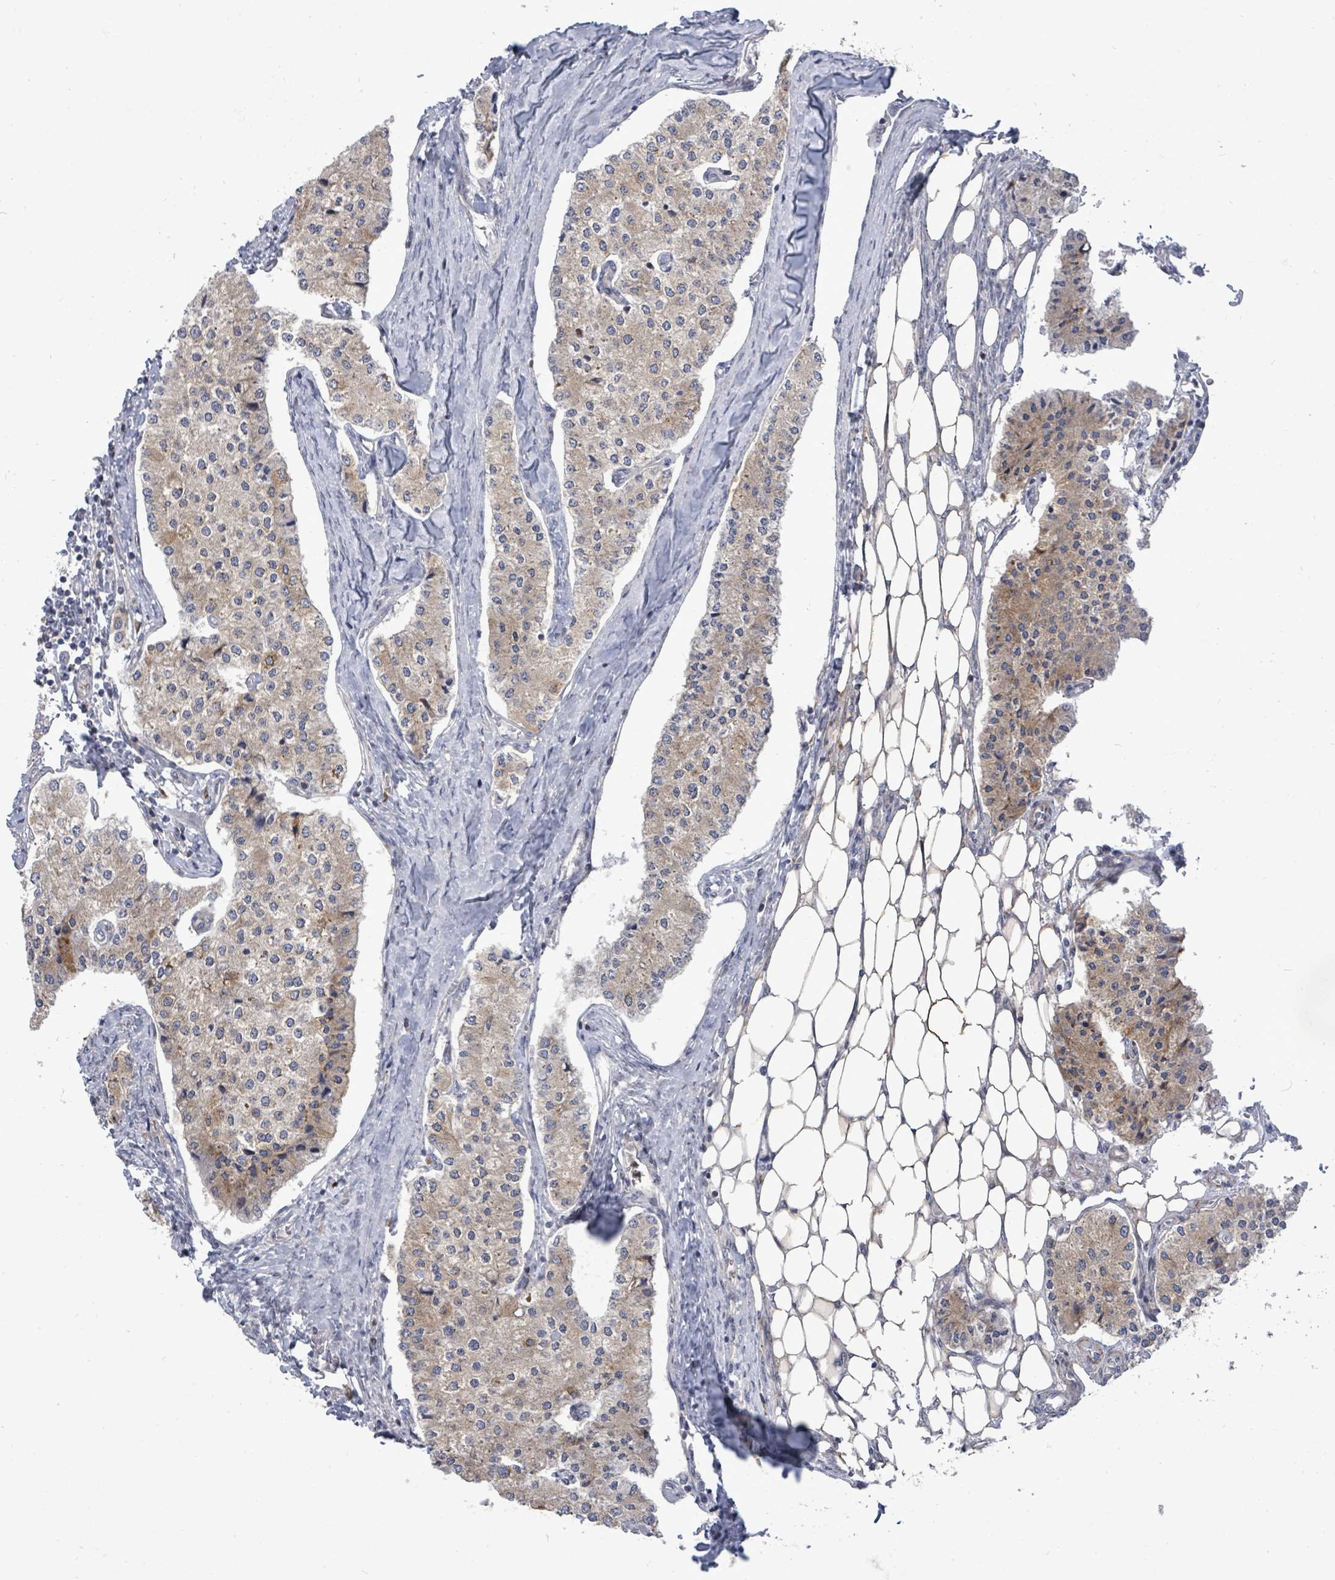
{"staining": {"intensity": "moderate", "quantity": "25%-75%", "location": "cytoplasmic/membranous"}, "tissue": "carcinoid", "cell_type": "Tumor cells", "image_type": "cancer", "snomed": [{"axis": "morphology", "description": "Carcinoid, malignant, NOS"}, {"axis": "topography", "description": "Colon"}], "caption": "Moderate cytoplasmic/membranous positivity for a protein is identified in approximately 25%-75% of tumor cells of malignant carcinoid using immunohistochemistry.", "gene": "SAR1A", "patient": {"sex": "female", "age": 52}}